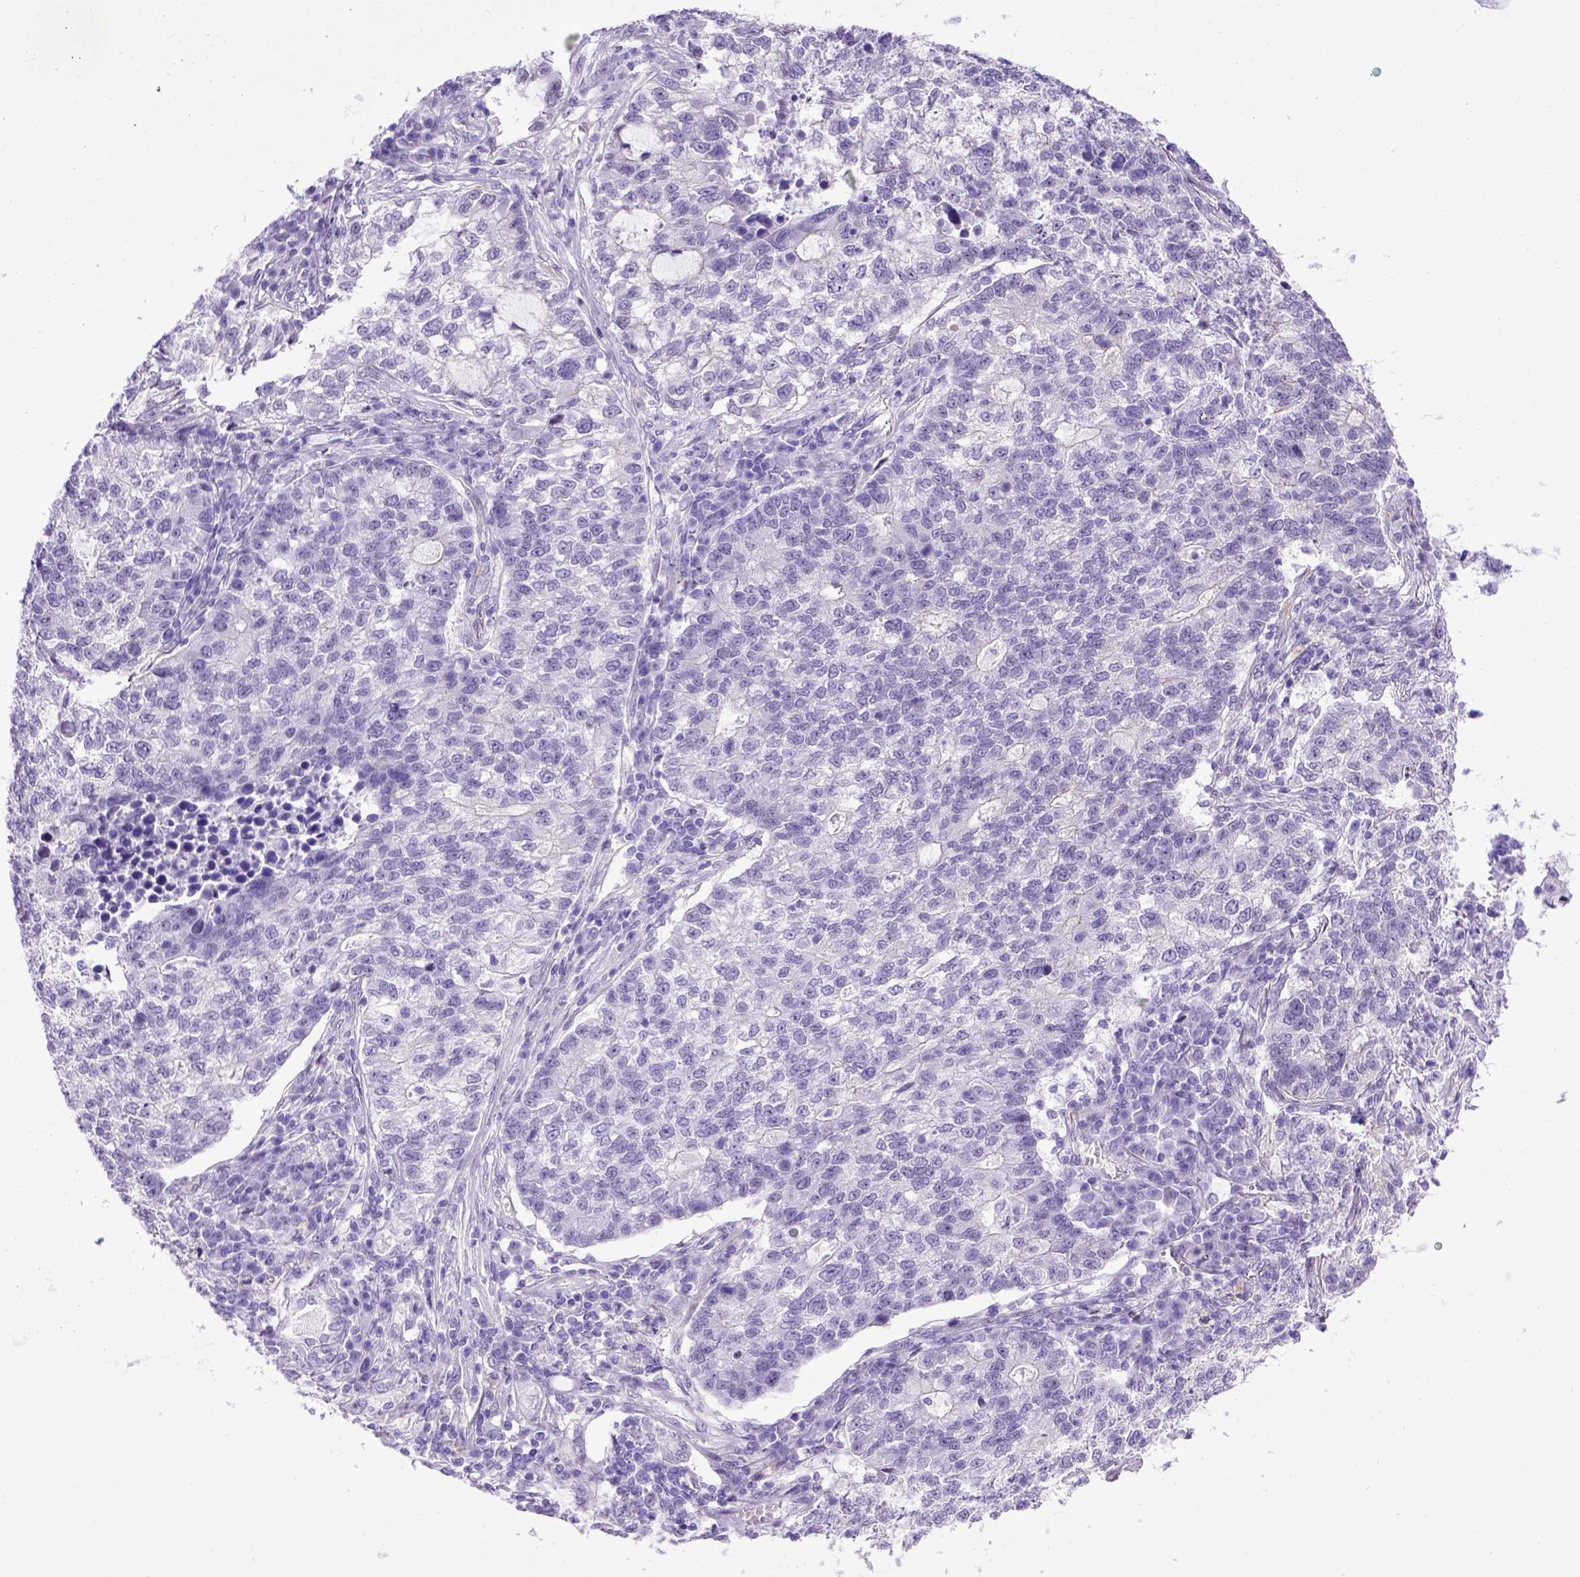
{"staining": {"intensity": "negative", "quantity": "none", "location": "none"}, "tissue": "lung cancer", "cell_type": "Tumor cells", "image_type": "cancer", "snomed": [{"axis": "morphology", "description": "Adenocarcinoma, NOS"}, {"axis": "topography", "description": "Lung"}], "caption": "Immunohistochemistry photomicrograph of lung cancer stained for a protein (brown), which demonstrates no expression in tumor cells. (DAB IHC visualized using brightfield microscopy, high magnification).", "gene": "ADAM12", "patient": {"sex": "male", "age": 57}}